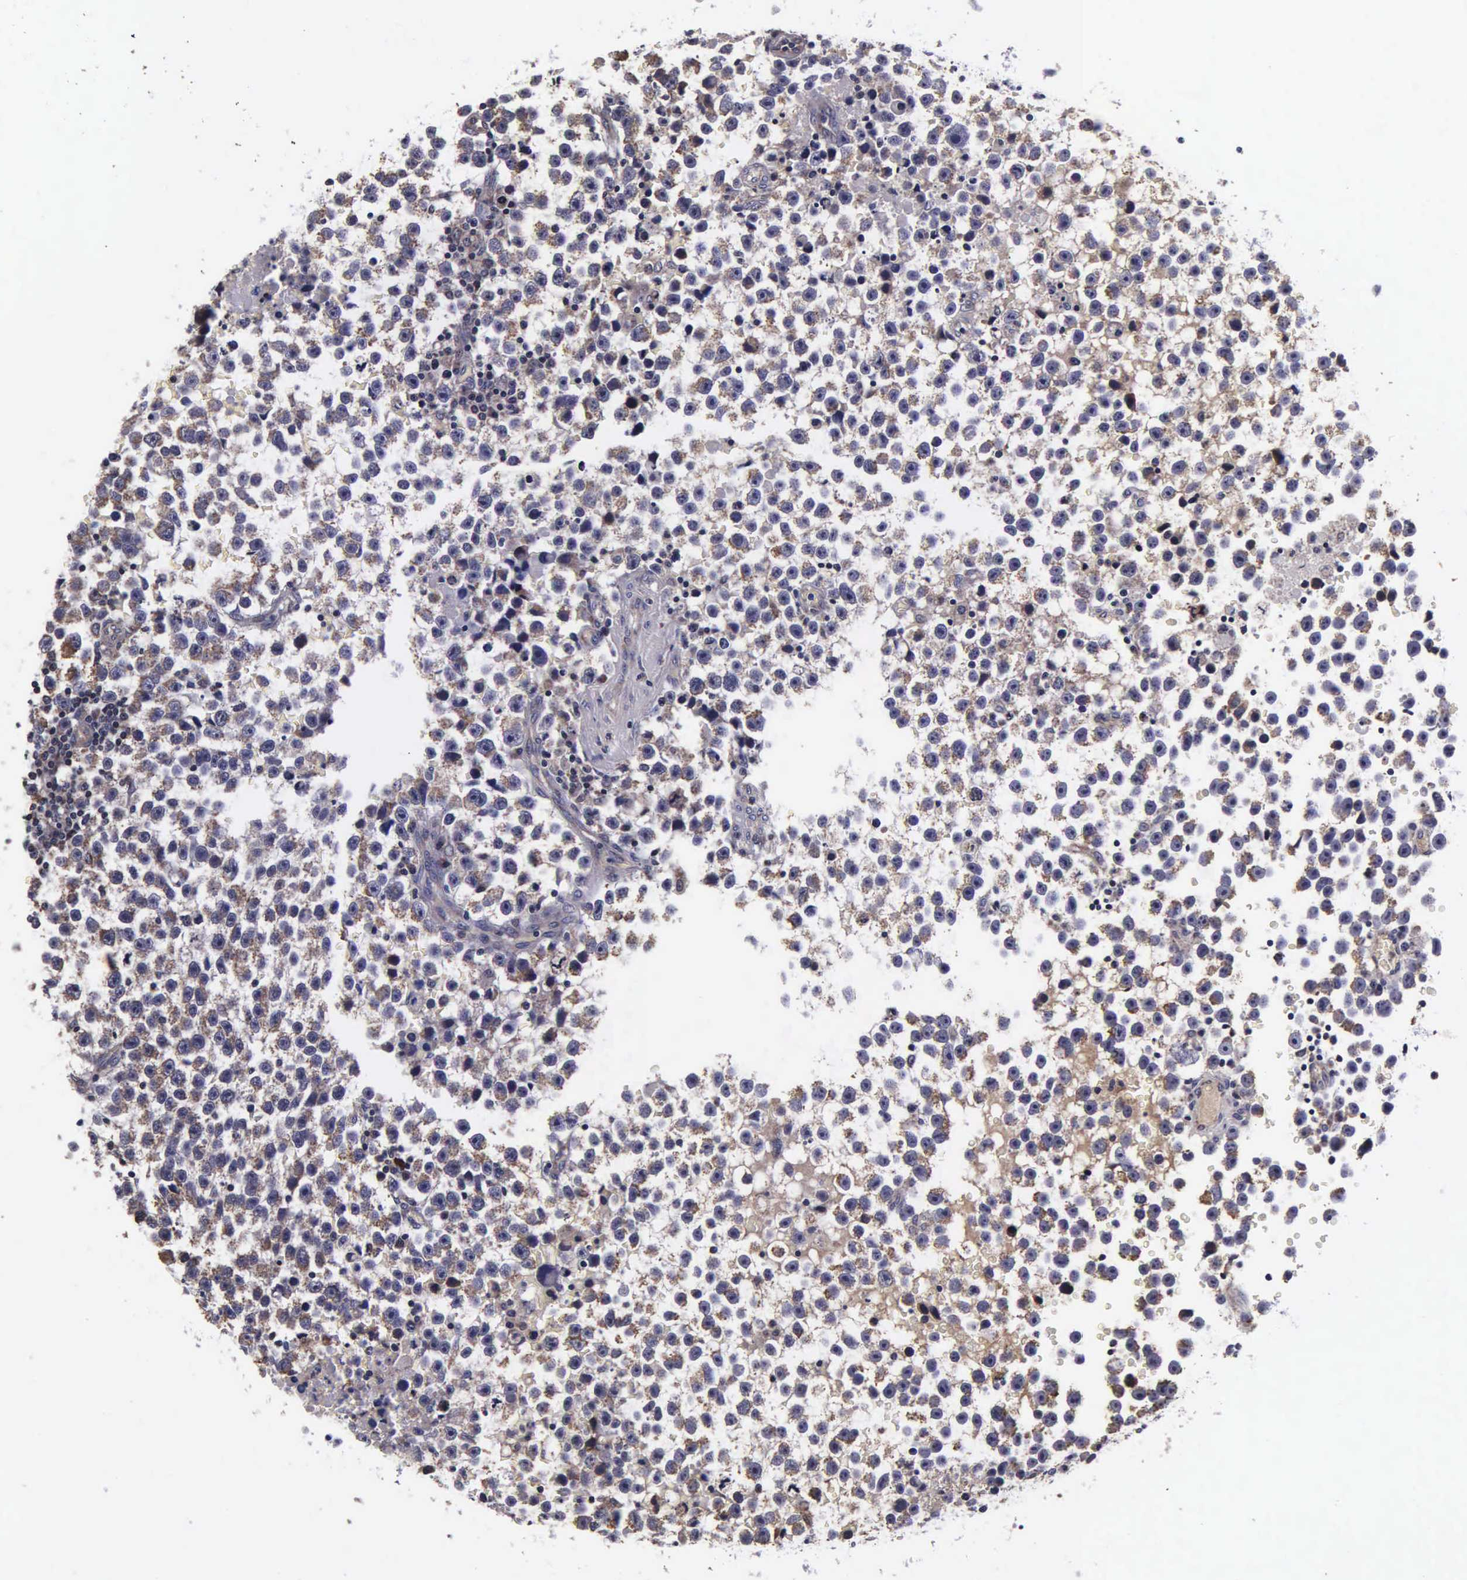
{"staining": {"intensity": "weak", "quantity": "<25%", "location": "cytoplasmic/membranous"}, "tissue": "testis cancer", "cell_type": "Tumor cells", "image_type": "cancer", "snomed": [{"axis": "morphology", "description": "Seminoma, NOS"}, {"axis": "topography", "description": "Testis"}], "caption": "IHC of seminoma (testis) displays no expression in tumor cells.", "gene": "PSMA3", "patient": {"sex": "male", "age": 33}}